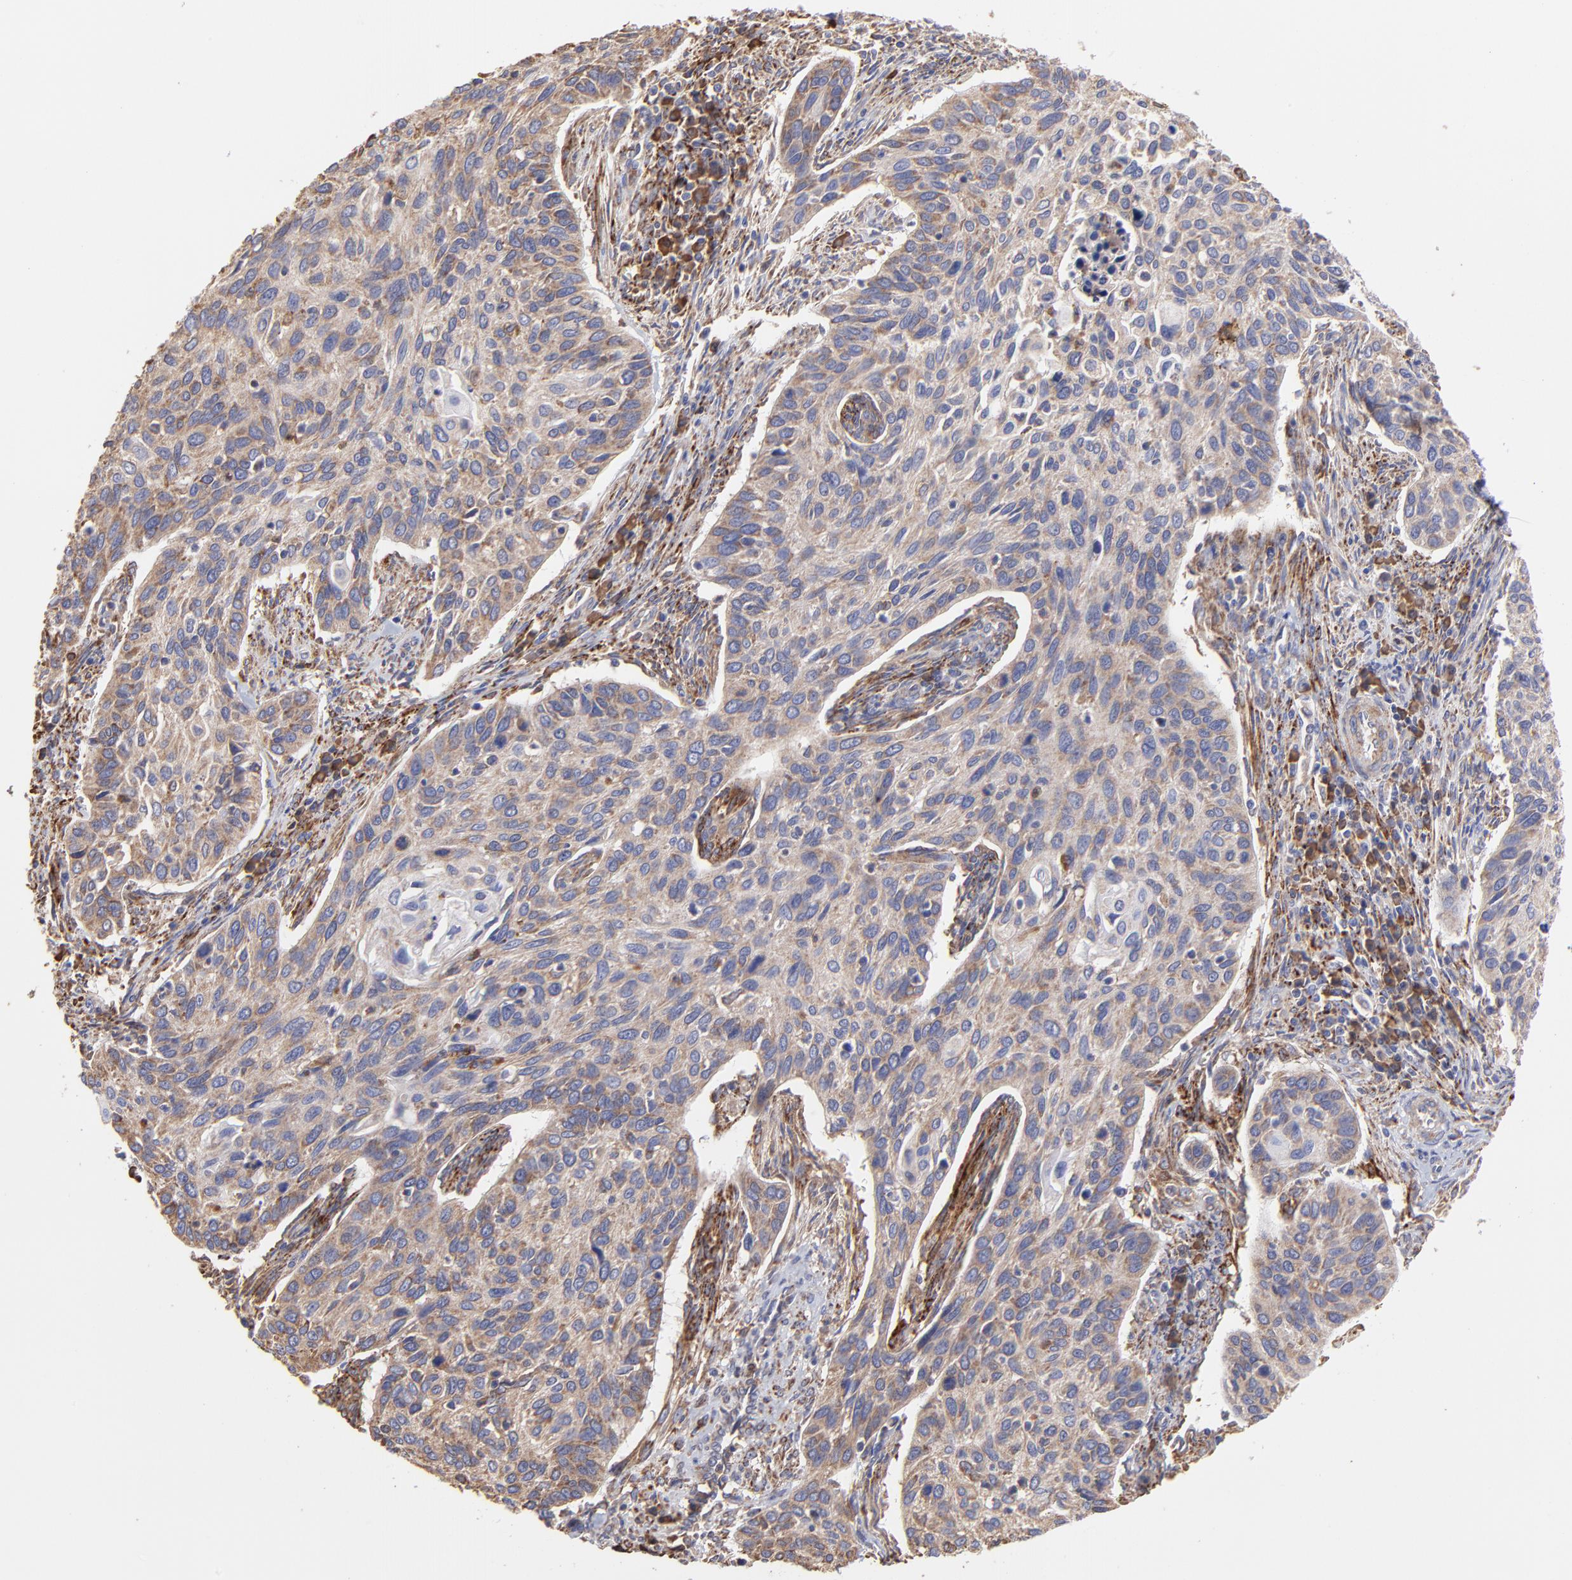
{"staining": {"intensity": "weak", "quantity": "25%-75%", "location": "cytoplasmic/membranous"}, "tissue": "cervical cancer", "cell_type": "Tumor cells", "image_type": "cancer", "snomed": [{"axis": "morphology", "description": "Squamous cell carcinoma, NOS"}, {"axis": "topography", "description": "Cervix"}], "caption": "Immunohistochemical staining of human cervical cancer shows low levels of weak cytoplasmic/membranous protein staining in approximately 25%-75% of tumor cells.", "gene": "PFKM", "patient": {"sex": "female", "age": 57}}